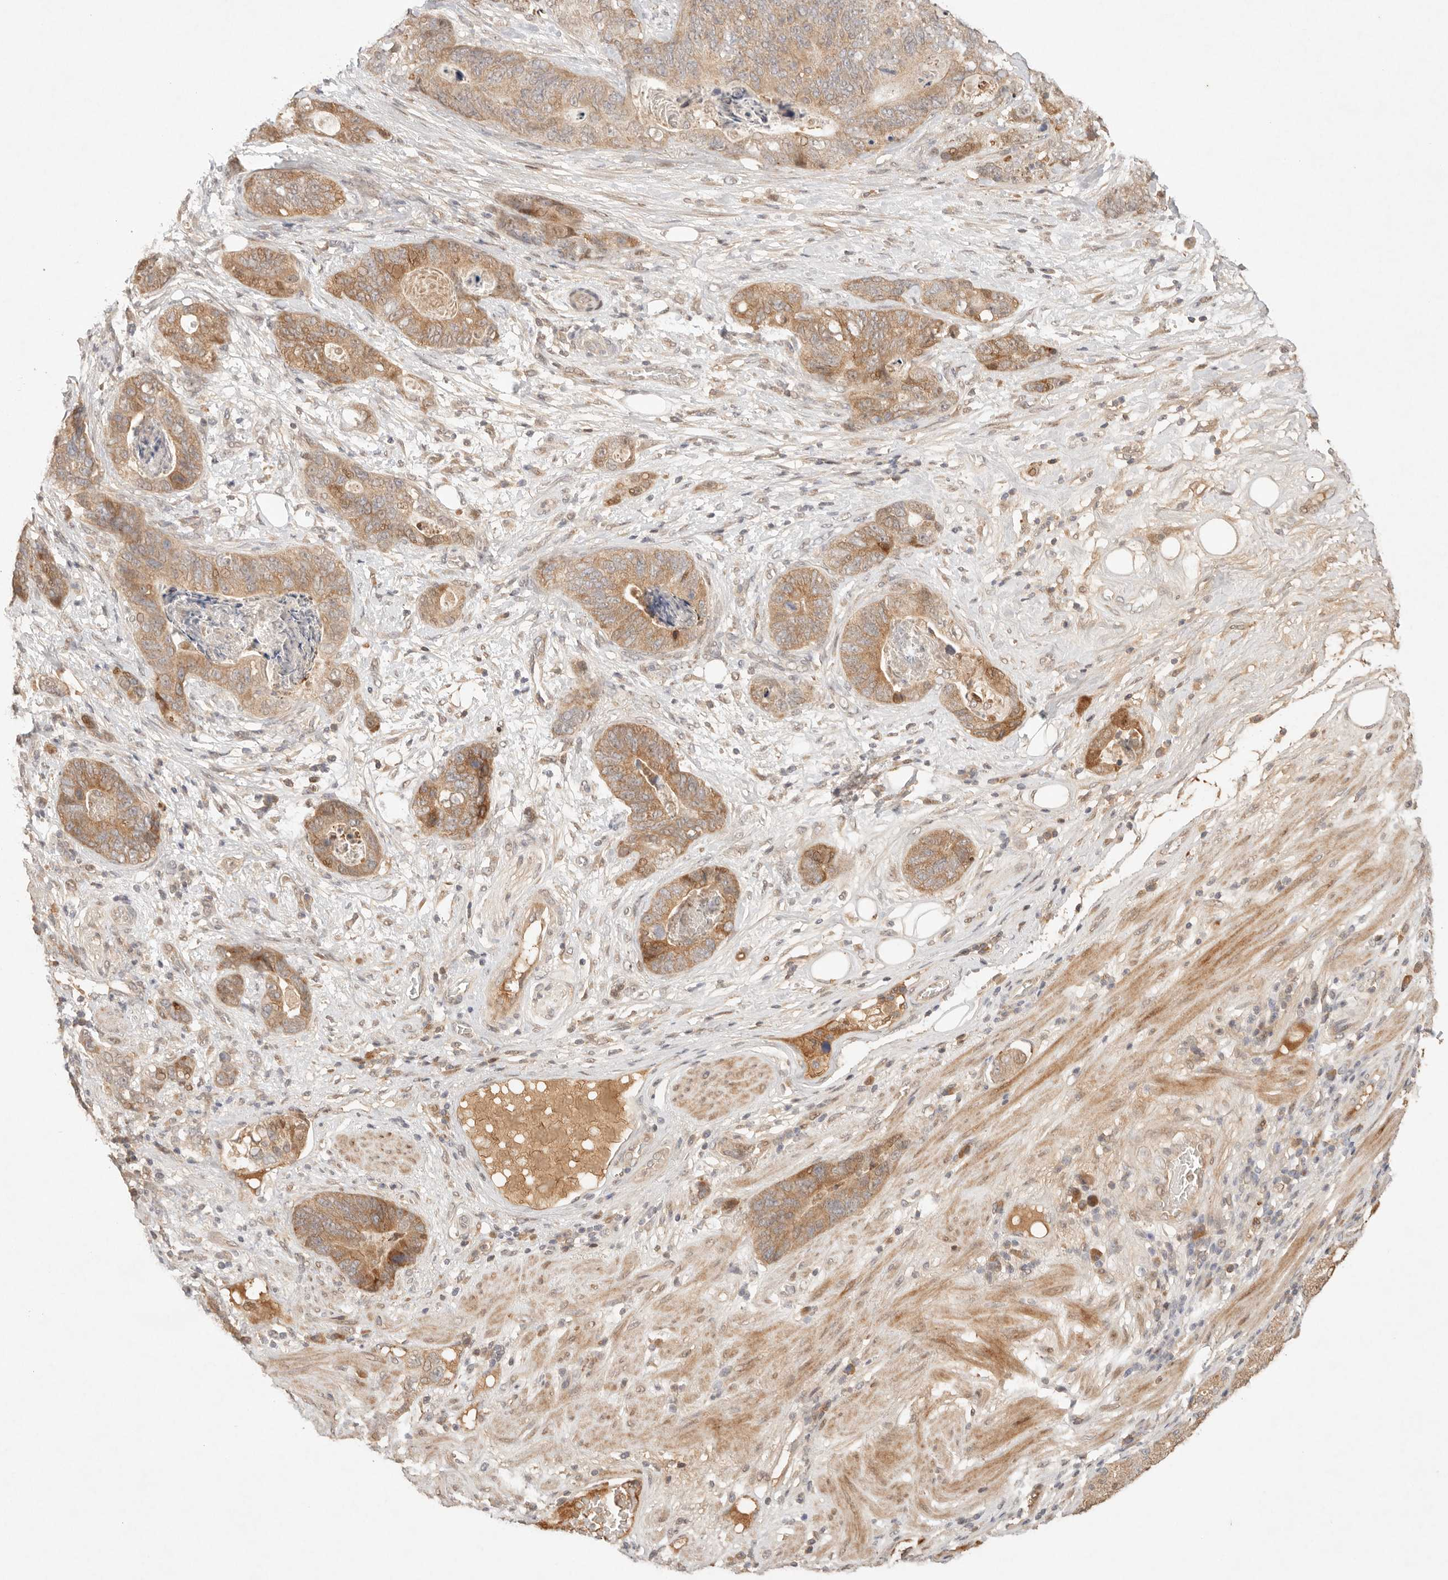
{"staining": {"intensity": "moderate", "quantity": ">75%", "location": "cytoplasmic/membranous"}, "tissue": "stomach cancer", "cell_type": "Tumor cells", "image_type": "cancer", "snomed": [{"axis": "morphology", "description": "Normal tissue, NOS"}, {"axis": "morphology", "description": "Adenocarcinoma, NOS"}, {"axis": "topography", "description": "Stomach"}], "caption": "Immunohistochemistry (DAB (3,3'-diaminobenzidine)) staining of human adenocarcinoma (stomach) demonstrates moderate cytoplasmic/membranous protein expression in about >75% of tumor cells. The staining is performed using DAB (3,3'-diaminobenzidine) brown chromogen to label protein expression. The nuclei are counter-stained blue using hematoxylin.", "gene": "PHLDA3", "patient": {"sex": "female", "age": 89}}